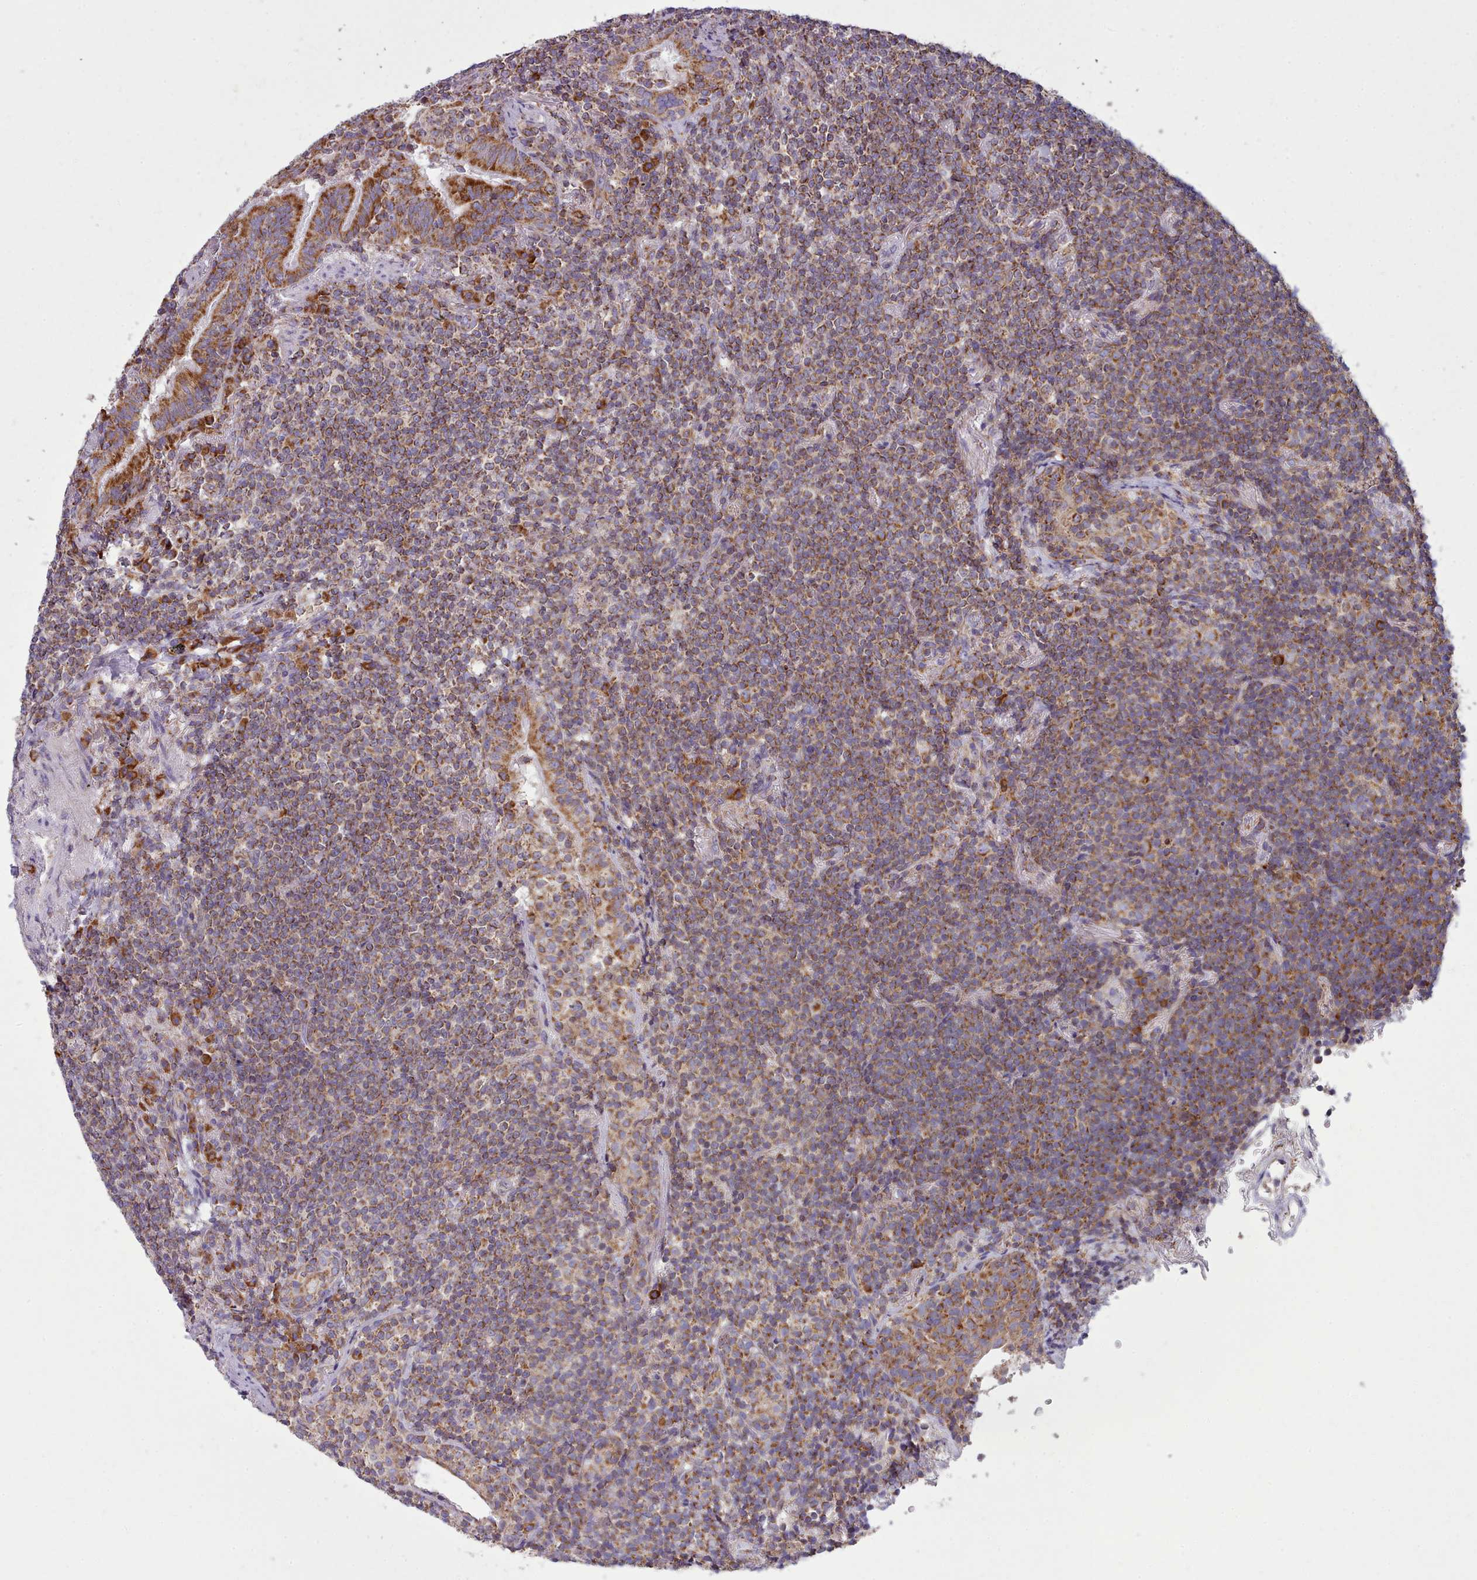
{"staining": {"intensity": "moderate", "quantity": ">75%", "location": "cytoplasmic/membranous"}, "tissue": "lymphoma", "cell_type": "Tumor cells", "image_type": "cancer", "snomed": [{"axis": "morphology", "description": "Malignant lymphoma, non-Hodgkin's type, Low grade"}, {"axis": "topography", "description": "Lung"}], "caption": "IHC (DAB) staining of human lymphoma demonstrates moderate cytoplasmic/membranous protein staining in approximately >75% of tumor cells.", "gene": "SRP54", "patient": {"sex": "female", "age": 71}}